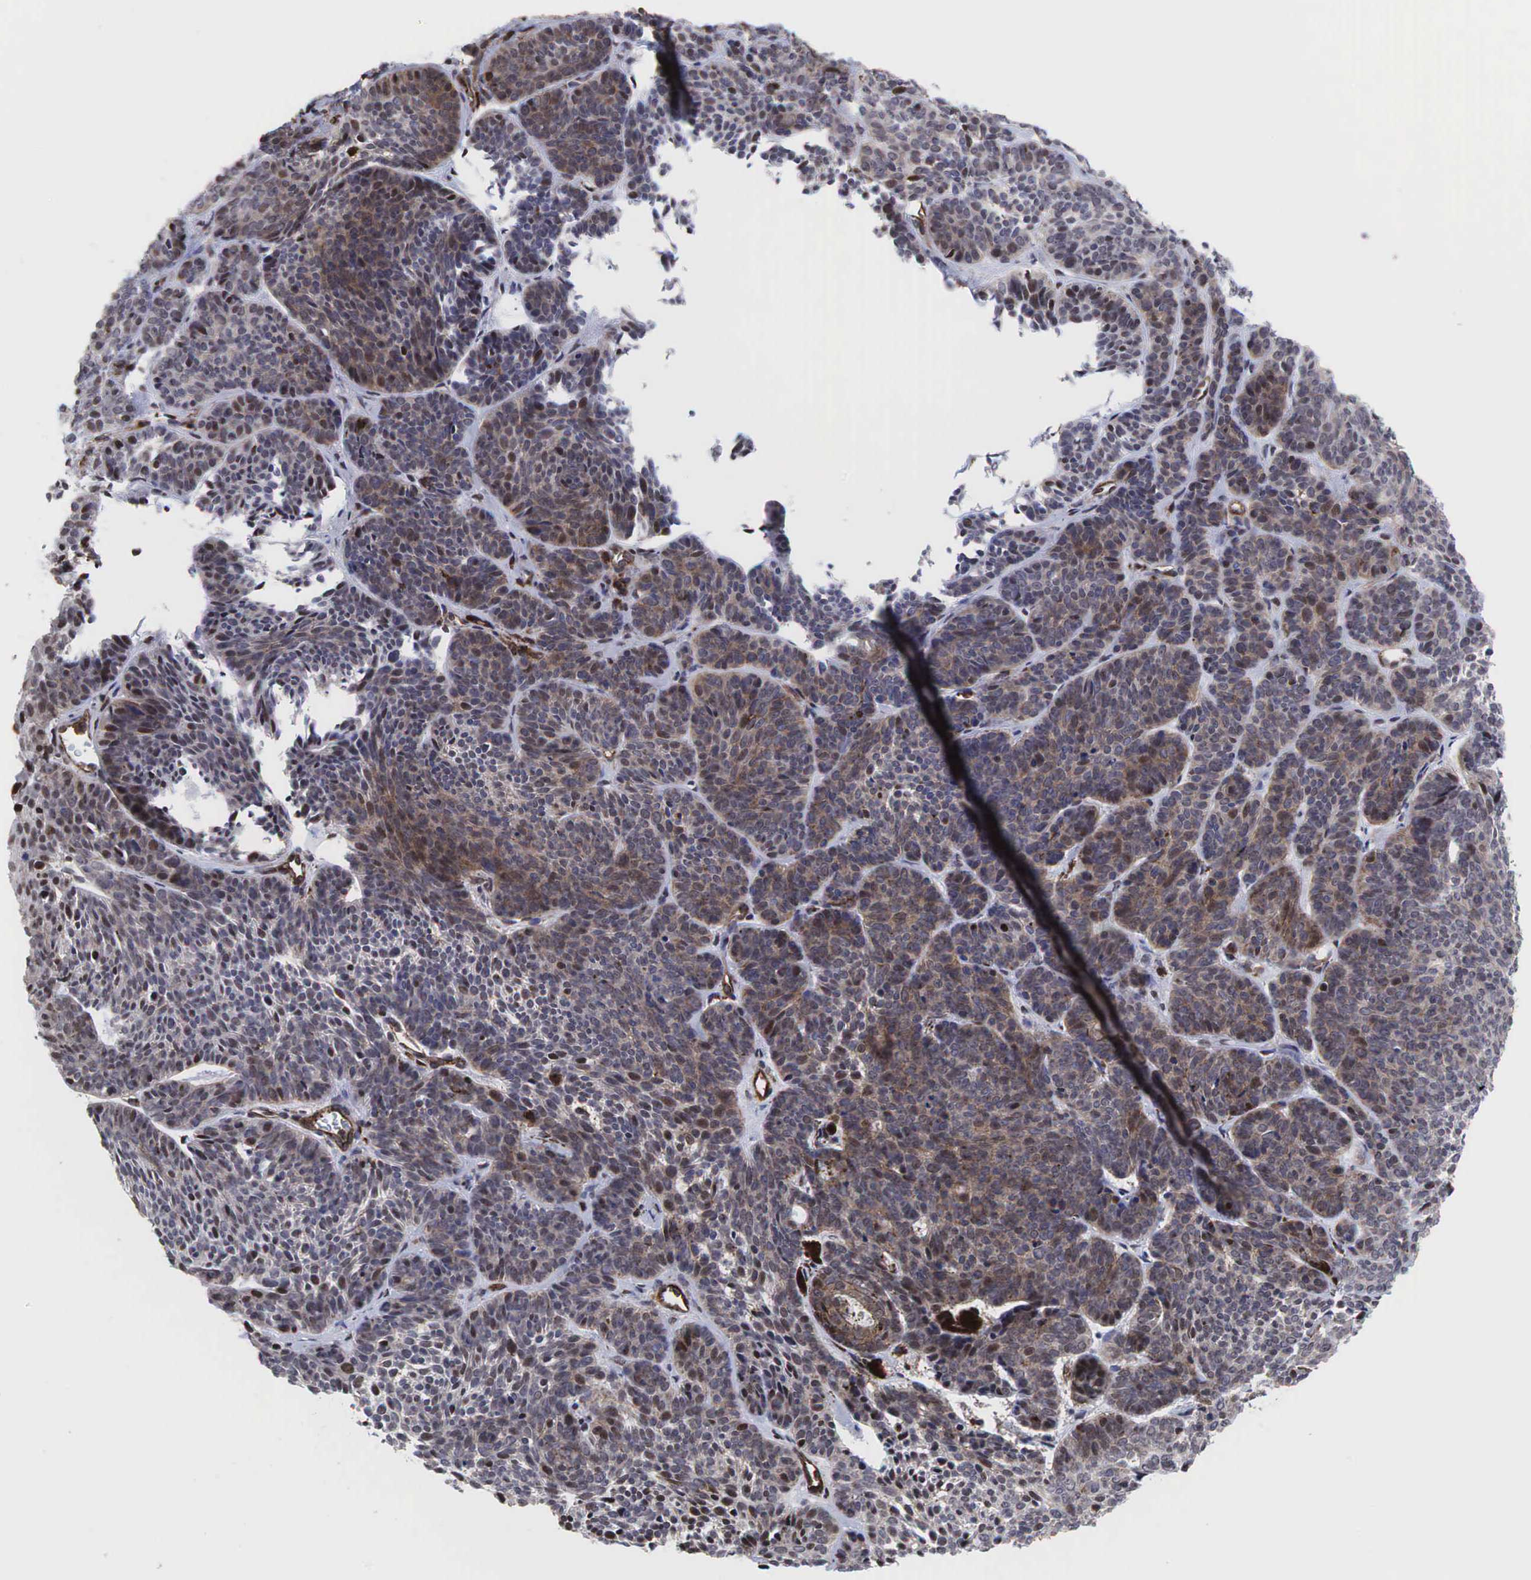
{"staining": {"intensity": "weak", "quantity": ">75%", "location": "cytoplasmic/membranous,nuclear"}, "tissue": "skin cancer", "cell_type": "Tumor cells", "image_type": "cancer", "snomed": [{"axis": "morphology", "description": "Basal cell carcinoma"}, {"axis": "topography", "description": "Skin"}], "caption": "A photomicrograph of skin basal cell carcinoma stained for a protein reveals weak cytoplasmic/membranous and nuclear brown staining in tumor cells.", "gene": "GPRASP1", "patient": {"sex": "female", "age": 62}}